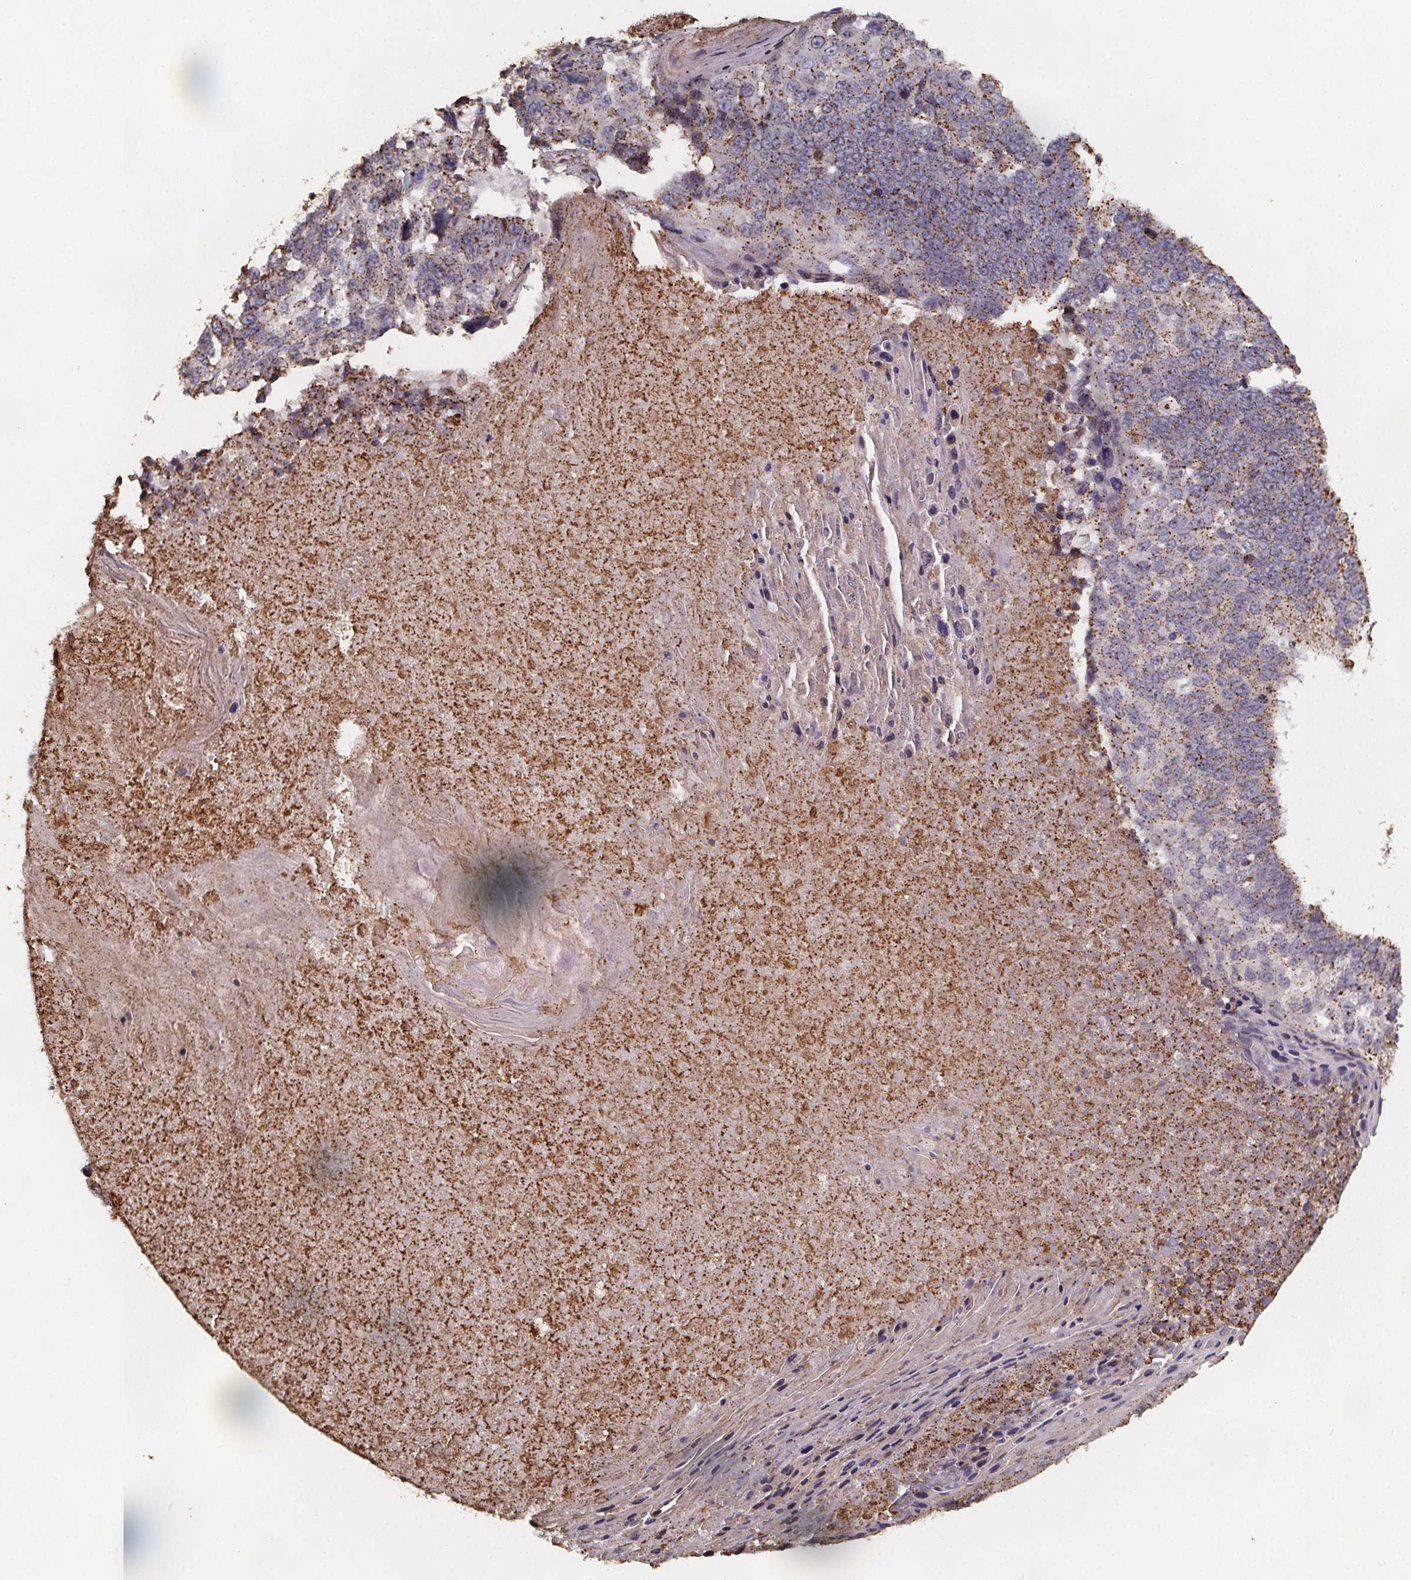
{"staining": {"intensity": "moderate", "quantity": "25%-75%", "location": "cytoplasmic/membranous"}, "tissue": "lung cancer", "cell_type": "Tumor cells", "image_type": "cancer", "snomed": [{"axis": "morphology", "description": "Squamous cell carcinoma, NOS"}, {"axis": "topography", "description": "Lung"}], "caption": "Moderate cytoplasmic/membranous protein expression is seen in about 25%-75% of tumor cells in squamous cell carcinoma (lung). Immunohistochemistry (ihc) stains the protein of interest in brown and the nuclei are stained blue.", "gene": "ZNF879", "patient": {"sex": "male", "age": 73}}